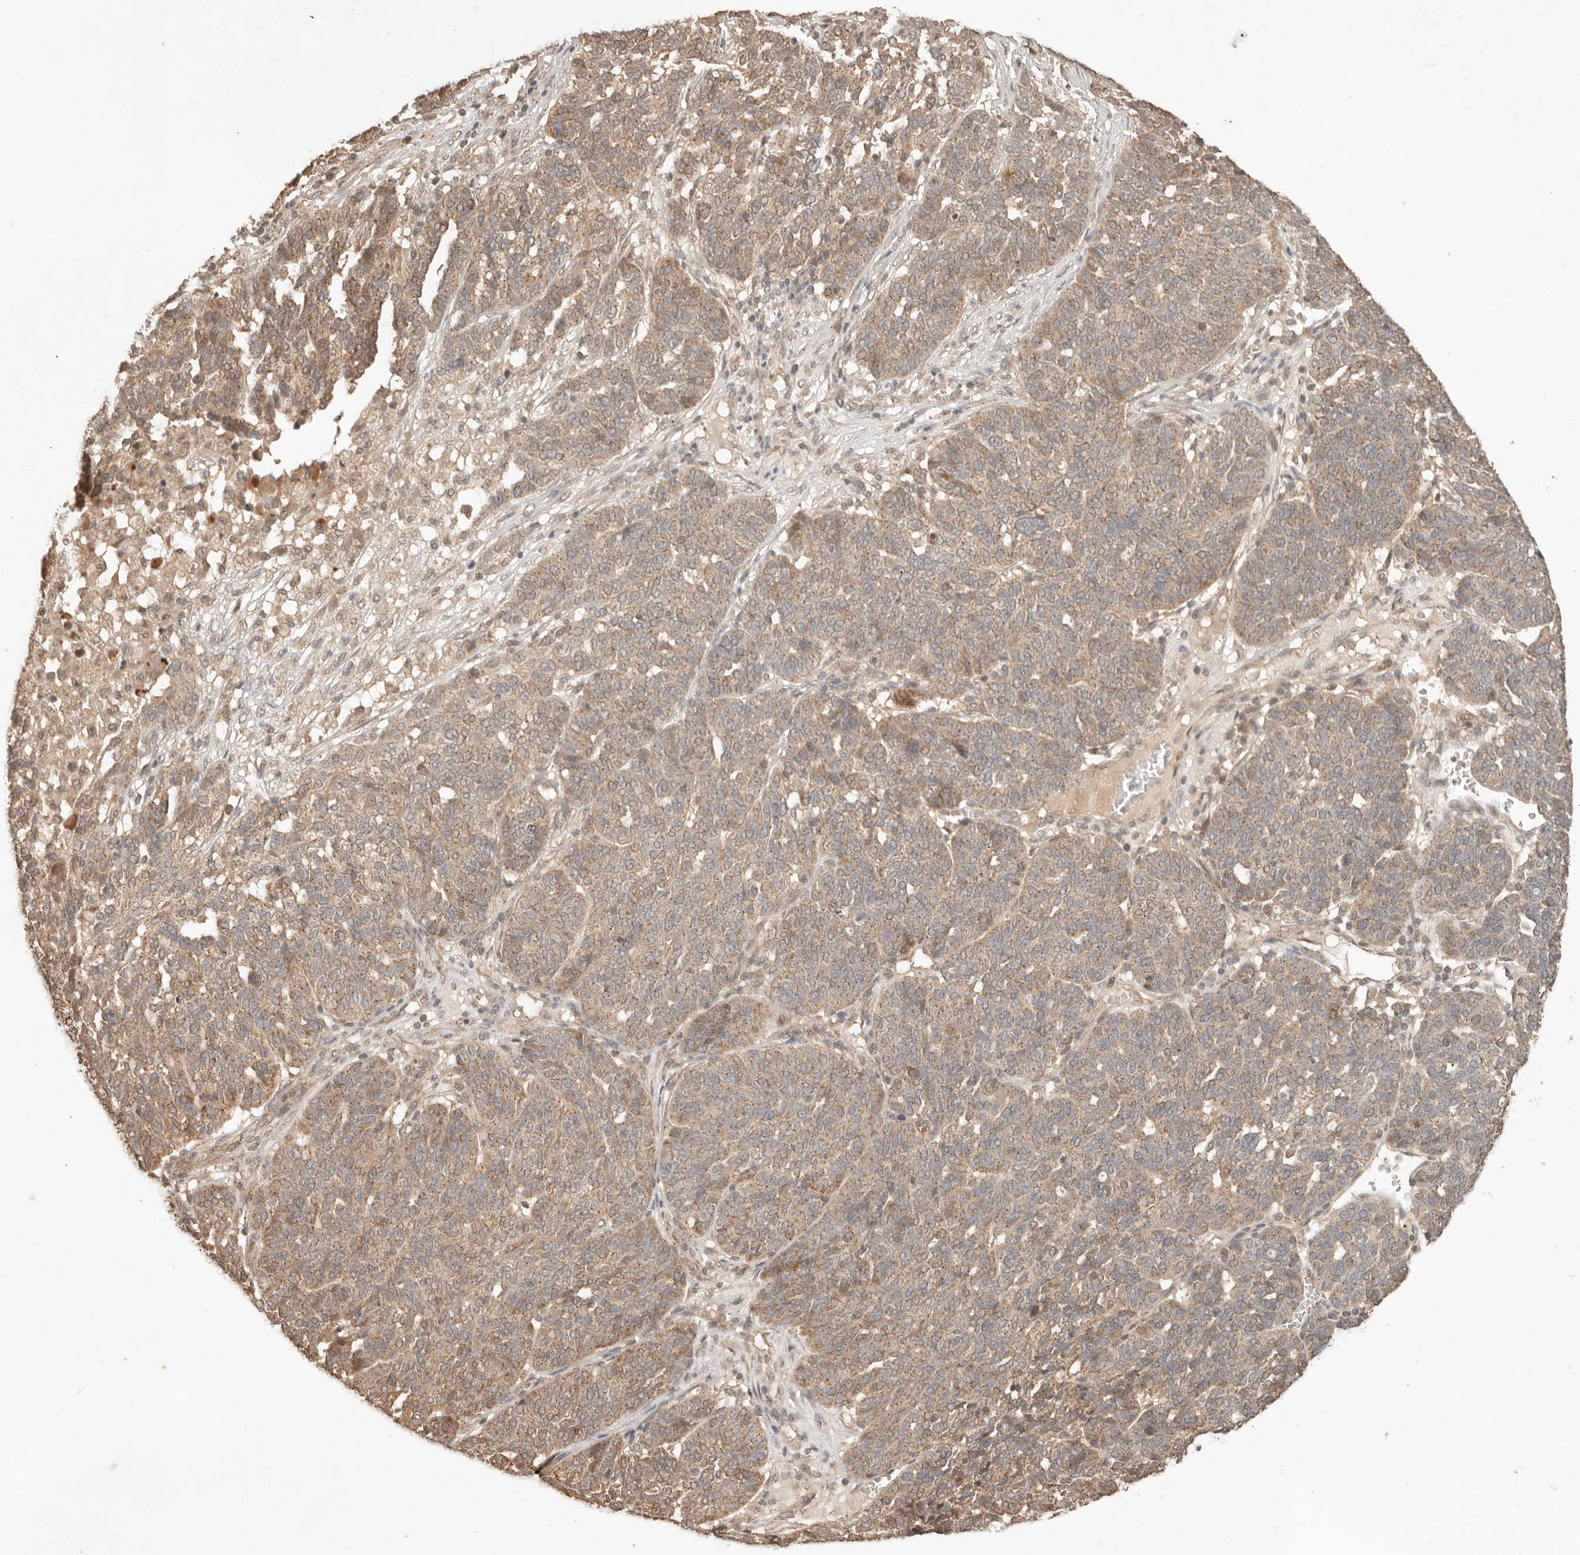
{"staining": {"intensity": "moderate", "quantity": ">75%", "location": "cytoplasmic/membranous"}, "tissue": "ovarian cancer", "cell_type": "Tumor cells", "image_type": "cancer", "snomed": [{"axis": "morphology", "description": "Cystadenocarcinoma, serous, NOS"}, {"axis": "topography", "description": "Ovary"}], "caption": "Tumor cells display moderate cytoplasmic/membranous expression in about >75% of cells in ovarian serous cystadenocarcinoma.", "gene": "LMO4", "patient": {"sex": "female", "age": 59}}